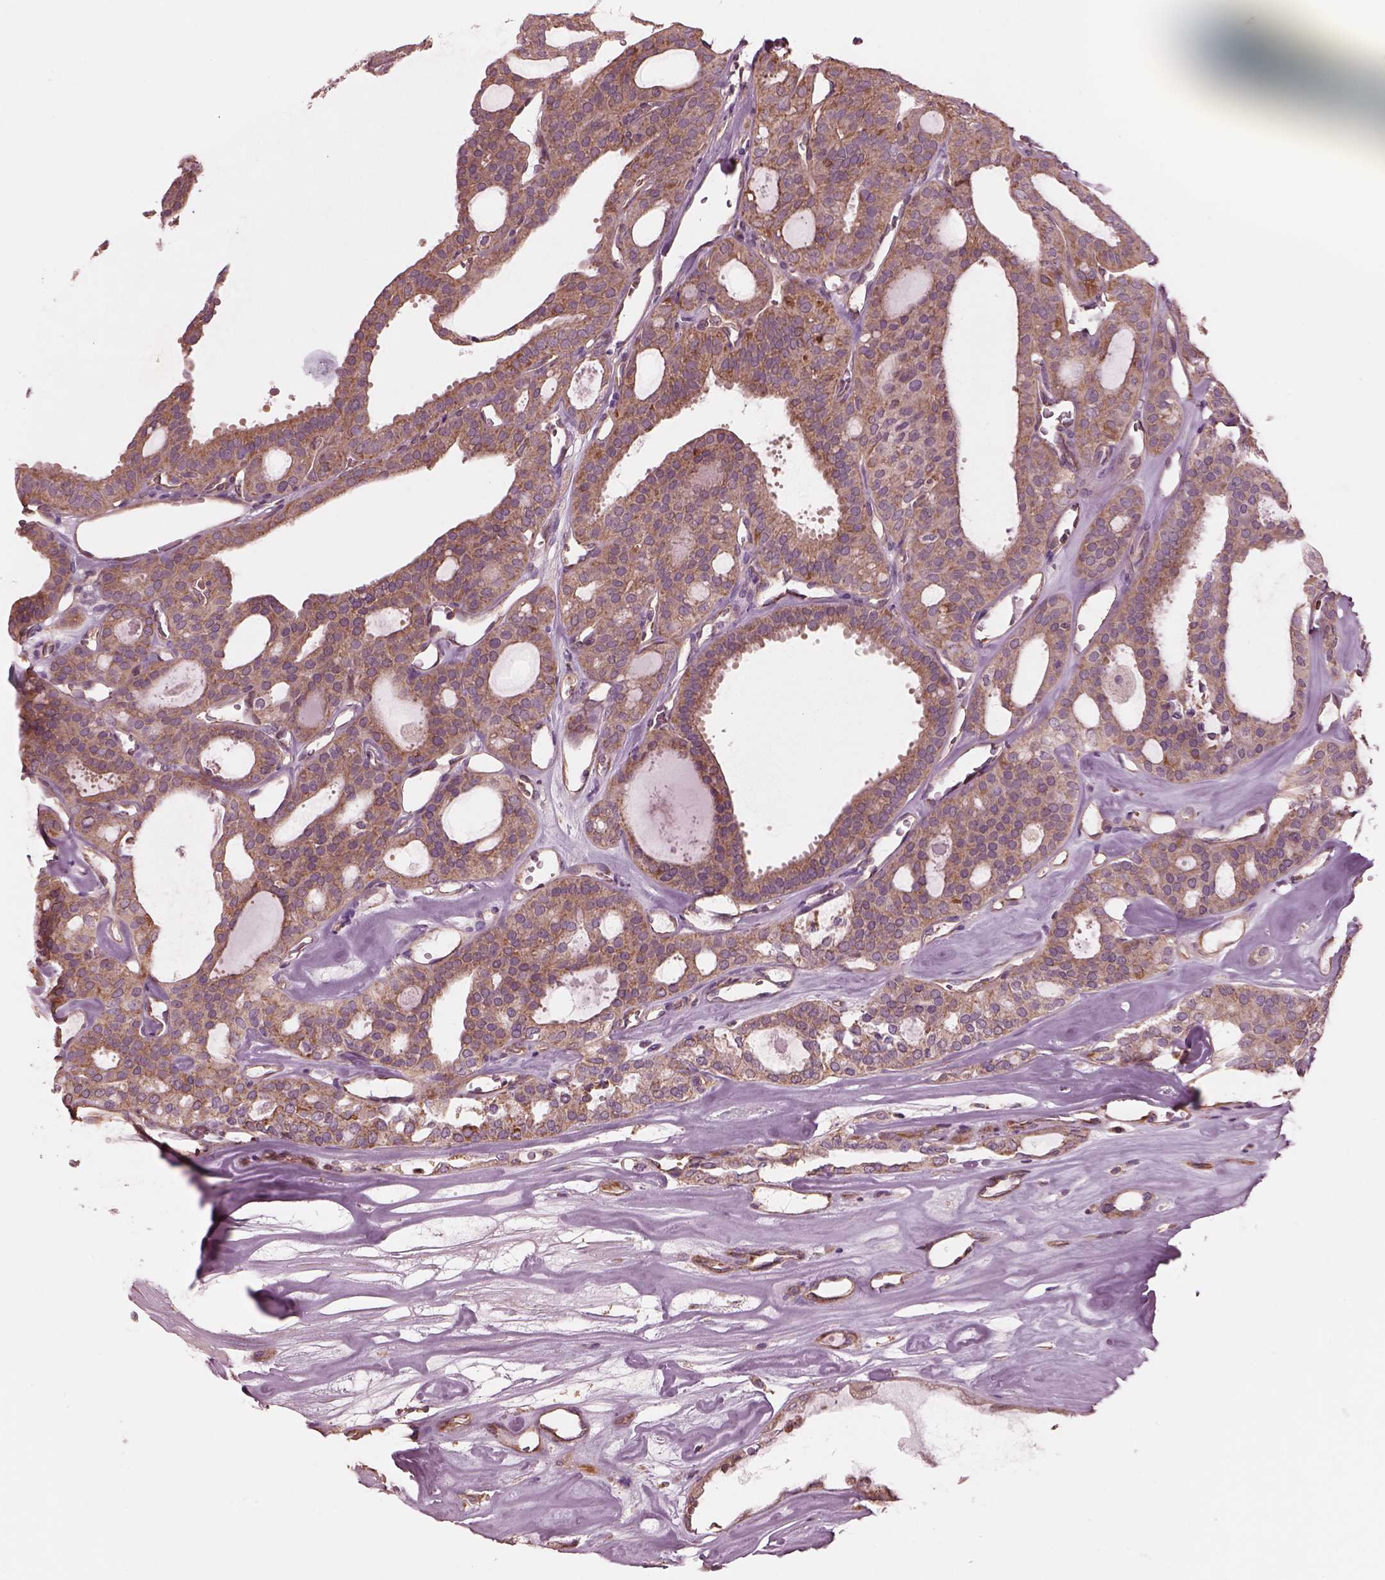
{"staining": {"intensity": "moderate", "quantity": "25%-75%", "location": "cytoplasmic/membranous"}, "tissue": "thyroid cancer", "cell_type": "Tumor cells", "image_type": "cancer", "snomed": [{"axis": "morphology", "description": "Follicular adenoma carcinoma, NOS"}, {"axis": "topography", "description": "Thyroid gland"}], "caption": "Tumor cells demonstrate medium levels of moderate cytoplasmic/membranous staining in about 25%-75% of cells in human thyroid follicular adenoma carcinoma.", "gene": "STK33", "patient": {"sex": "male", "age": 75}}